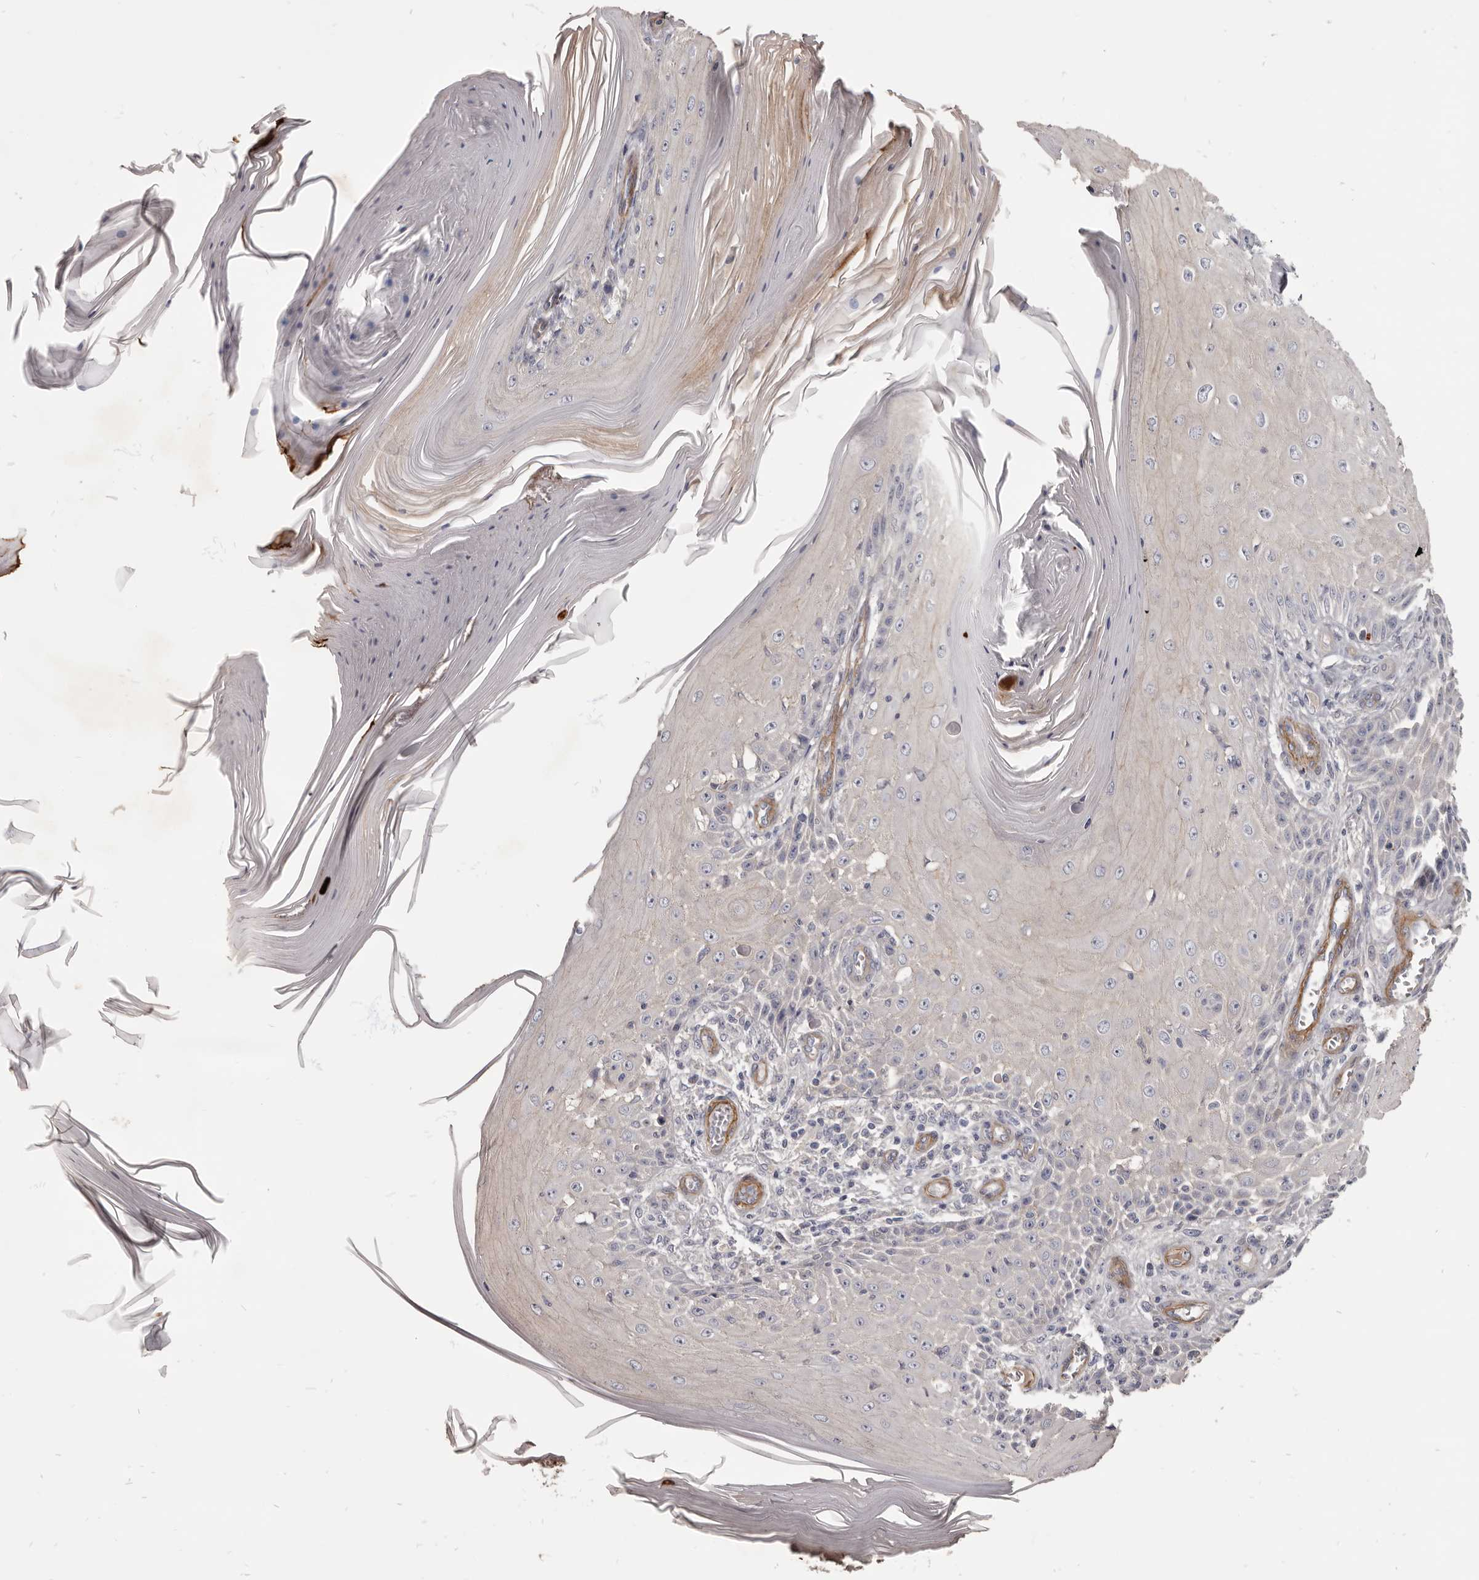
{"staining": {"intensity": "negative", "quantity": "none", "location": "none"}, "tissue": "skin cancer", "cell_type": "Tumor cells", "image_type": "cancer", "snomed": [{"axis": "morphology", "description": "Squamous cell carcinoma, NOS"}, {"axis": "topography", "description": "Skin"}], "caption": "Tumor cells are negative for brown protein staining in skin cancer (squamous cell carcinoma). (Immunohistochemistry (ihc), brightfield microscopy, high magnification).", "gene": "CGN", "patient": {"sex": "female", "age": 73}}